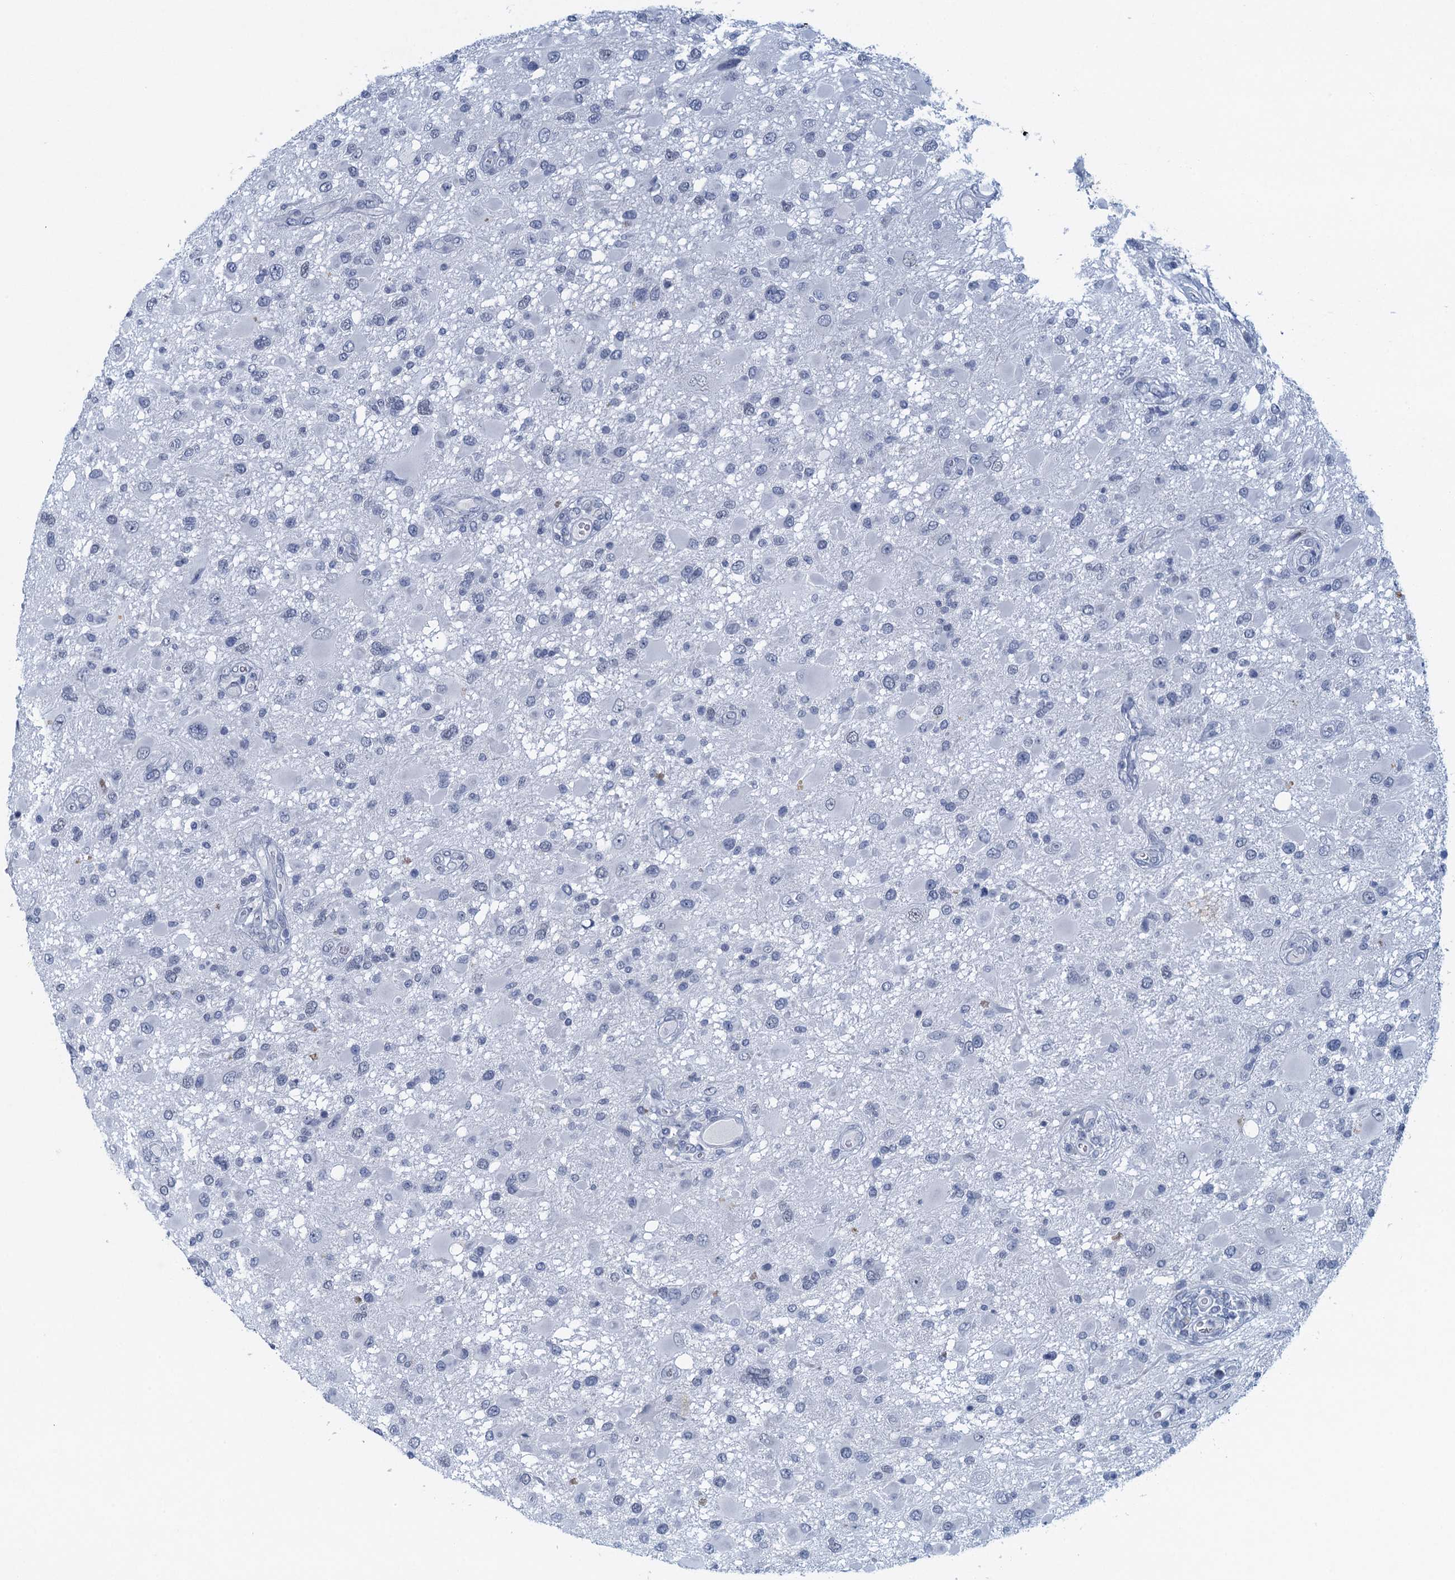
{"staining": {"intensity": "negative", "quantity": "none", "location": "none"}, "tissue": "glioma", "cell_type": "Tumor cells", "image_type": "cancer", "snomed": [{"axis": "morphology", "description": "Glioma, malignant, High grade"}, {"axis": "topography", "description": "Brain"}], "caption": "This is an immunohistochemistry (IHC) photomicrograph of human high-grade glioma (malignant). There is no positivity in tumor cells.", "gene": "ENSG00000131152", "patient": {"sex": "male", "age": 53}}